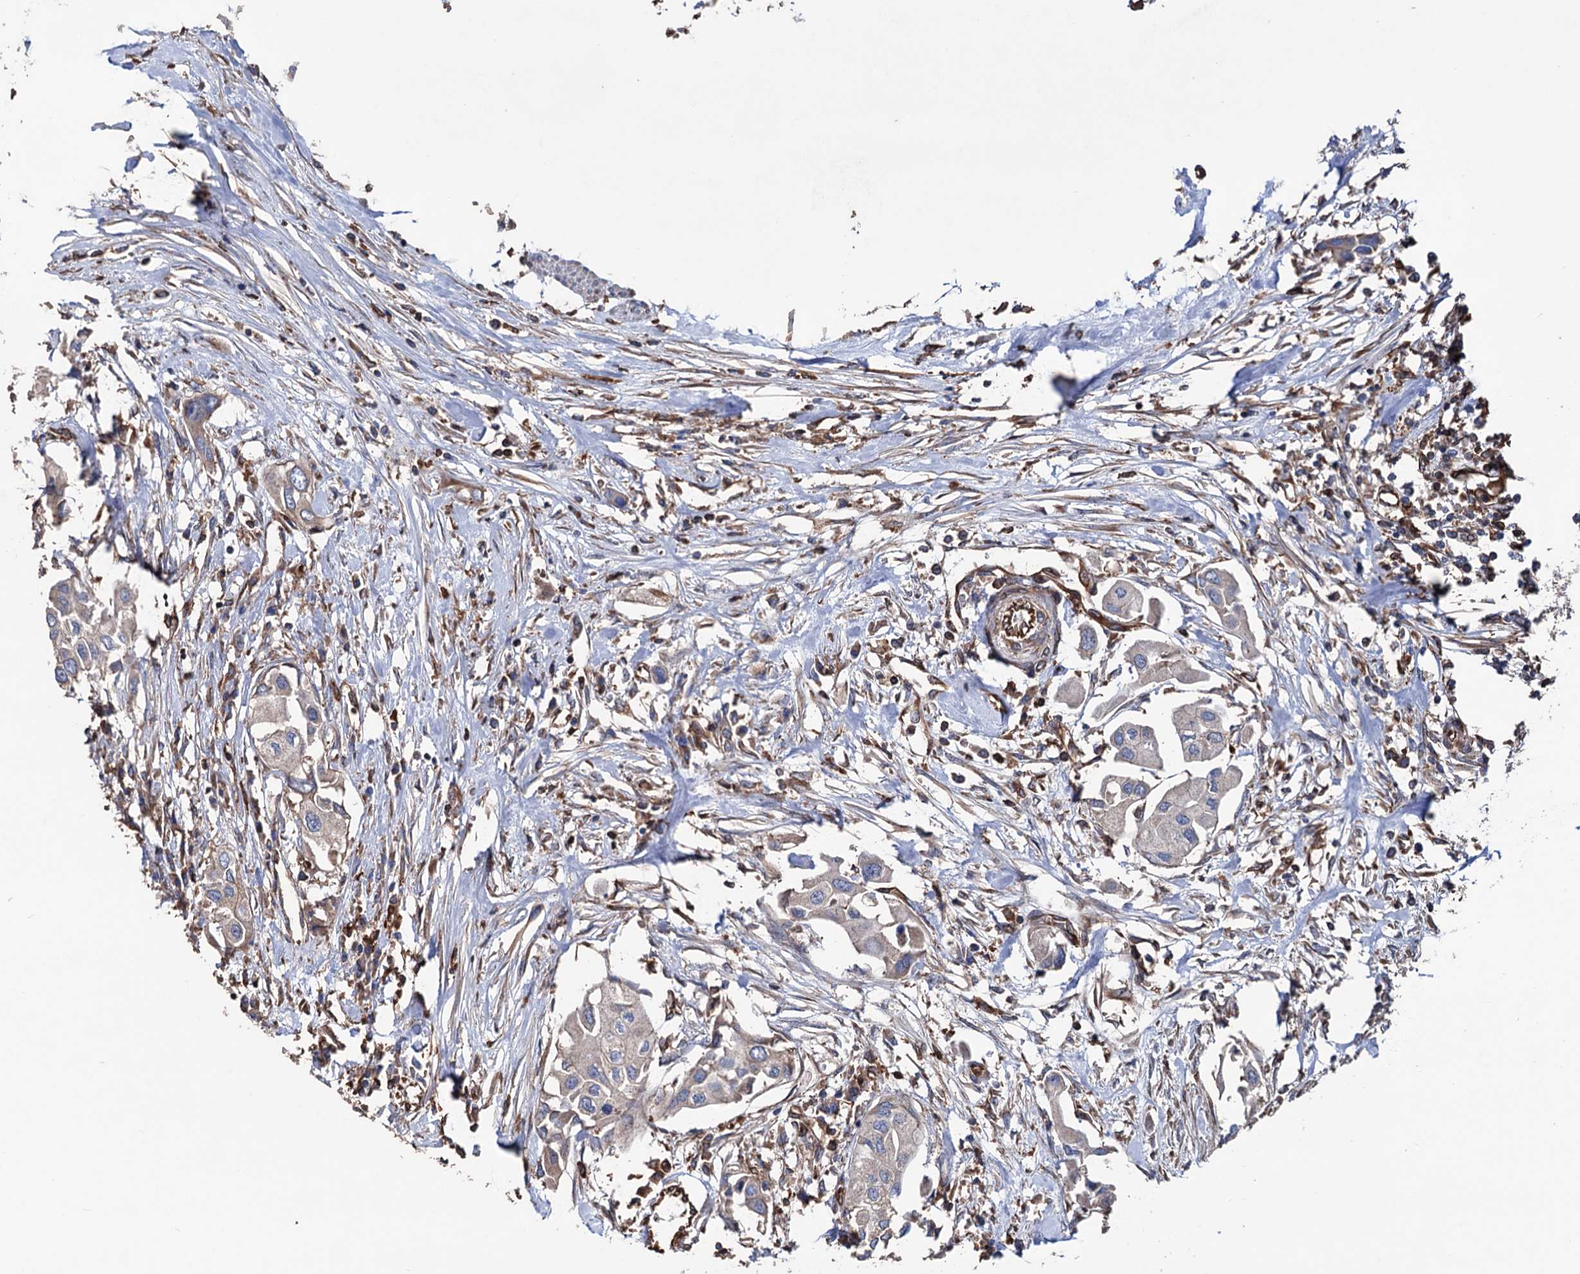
{"staining": {"intensity": "negative", "quantity": "none", "location": "none"}, "tissue": "urothelial cancer", "cell_type": "Tumor cells", "image_type": "cancer", "snomed": [{"axis": "morphology", "description": "Urothelial carcinoma, High grade"}, {"axis": "topography", "description": "Urinary bladder"}], "caption": "Urothelial cancer was stained to show a protein in brown. There is no significant expression in tumor cells.", "gene": "STING1", "patient": {"sex": "male", "age": 64}}